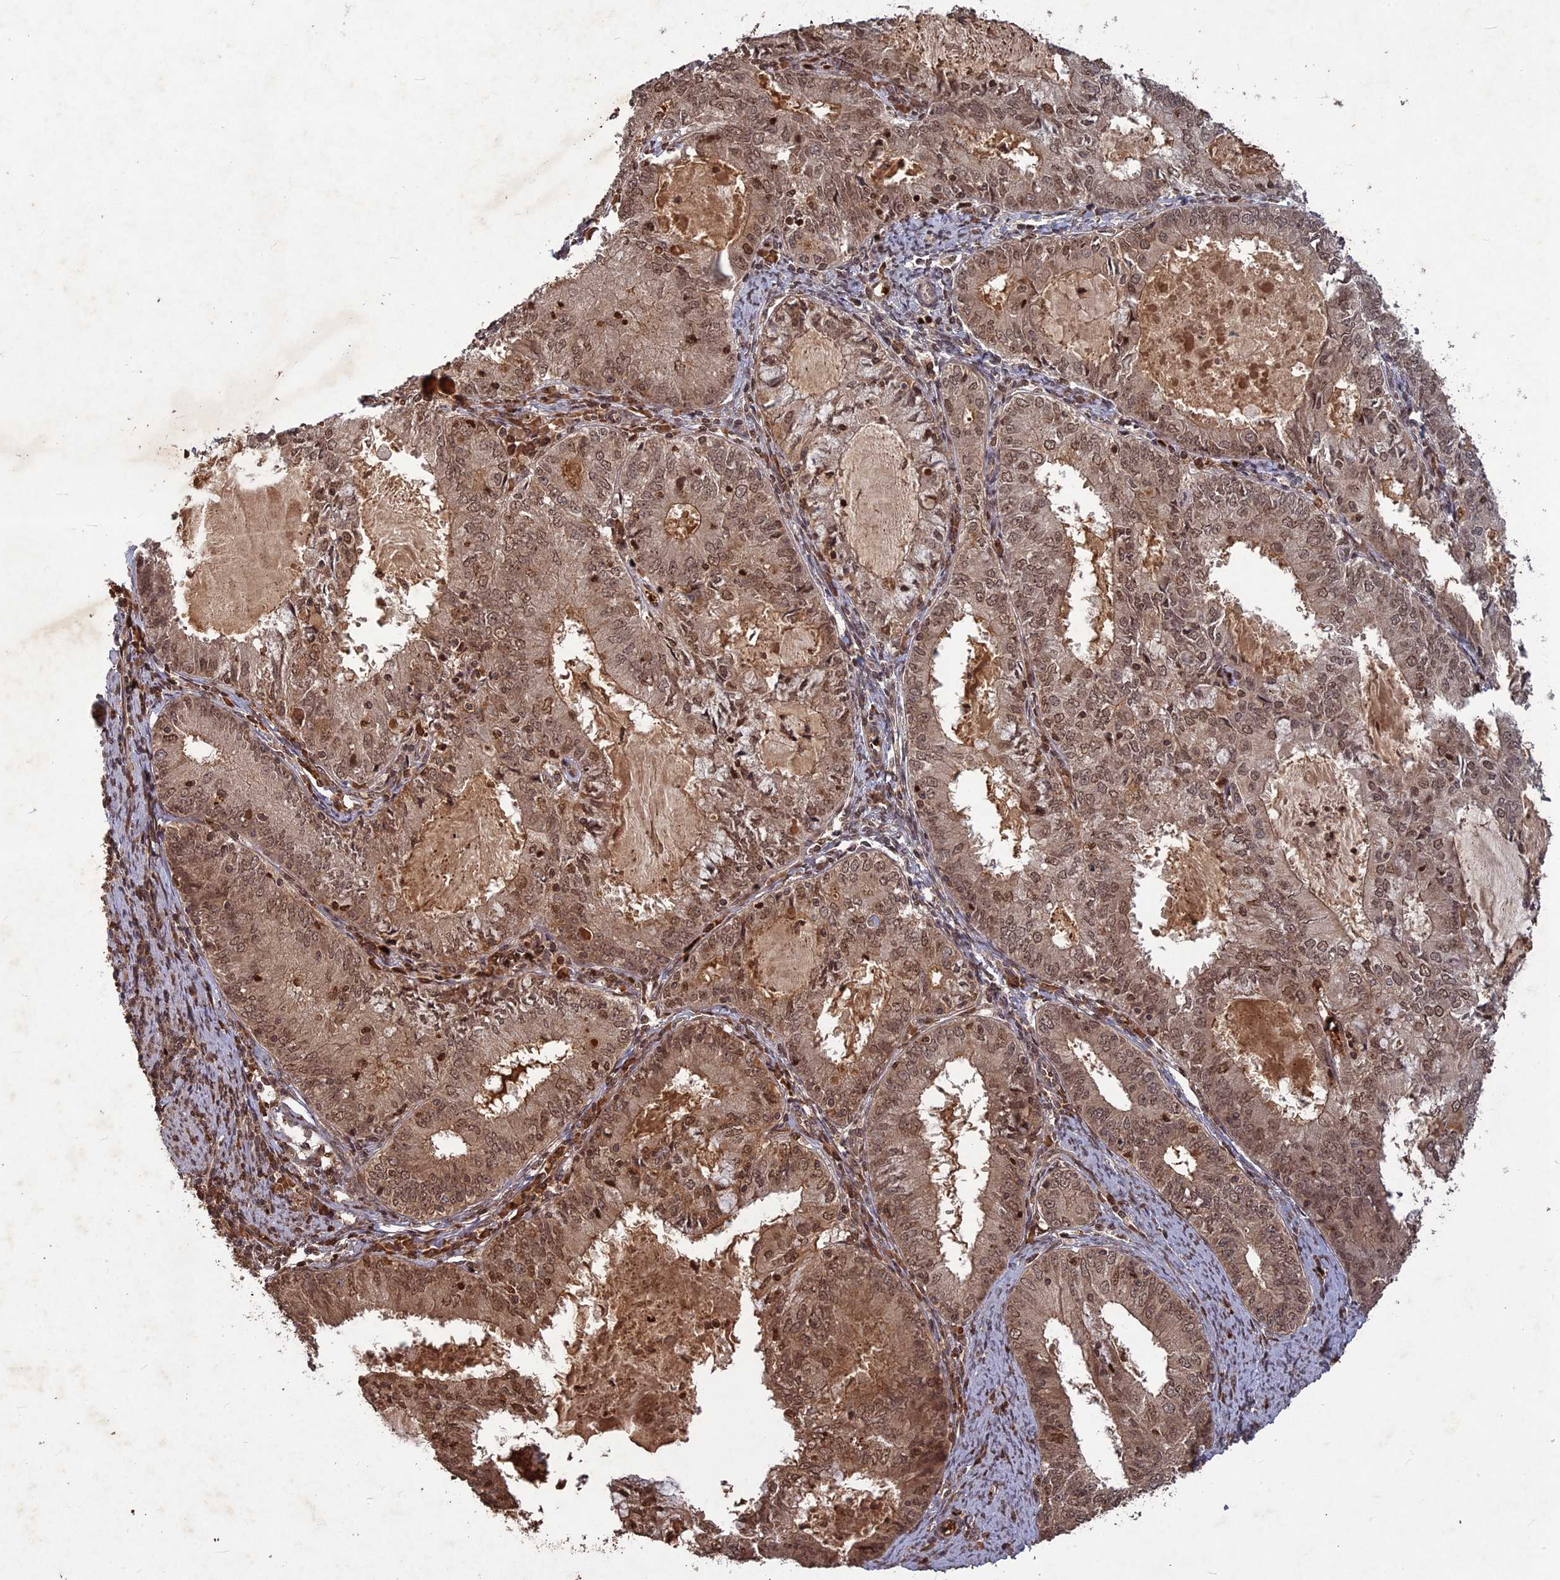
{"staining": {"intensity": "moderate", "quantity": ">75%", "location": "cytoplasmic/membranous,nuclear"}, "tissue": "endometrial cancer", "cell_type": "Tumor cells", "image_type": "cancer", "snomed": [{"axis": "morphology", "description": "Adenocarcinoma, NOS"}, {"axis": "topography", "description": "Endometrium"}], "caption": "Immunohistochemical staining of human adenocarcinoma (endometrial) reveals medium levels of moderate cytoplasmic/membranous and nuclear protein positivity in about >75% of tumor cells. Ihc stains the protein of interest in brown and the nuclei are stained blue.", "gene": "SRMS", "patient": {"sex": "female", "age": 57}}